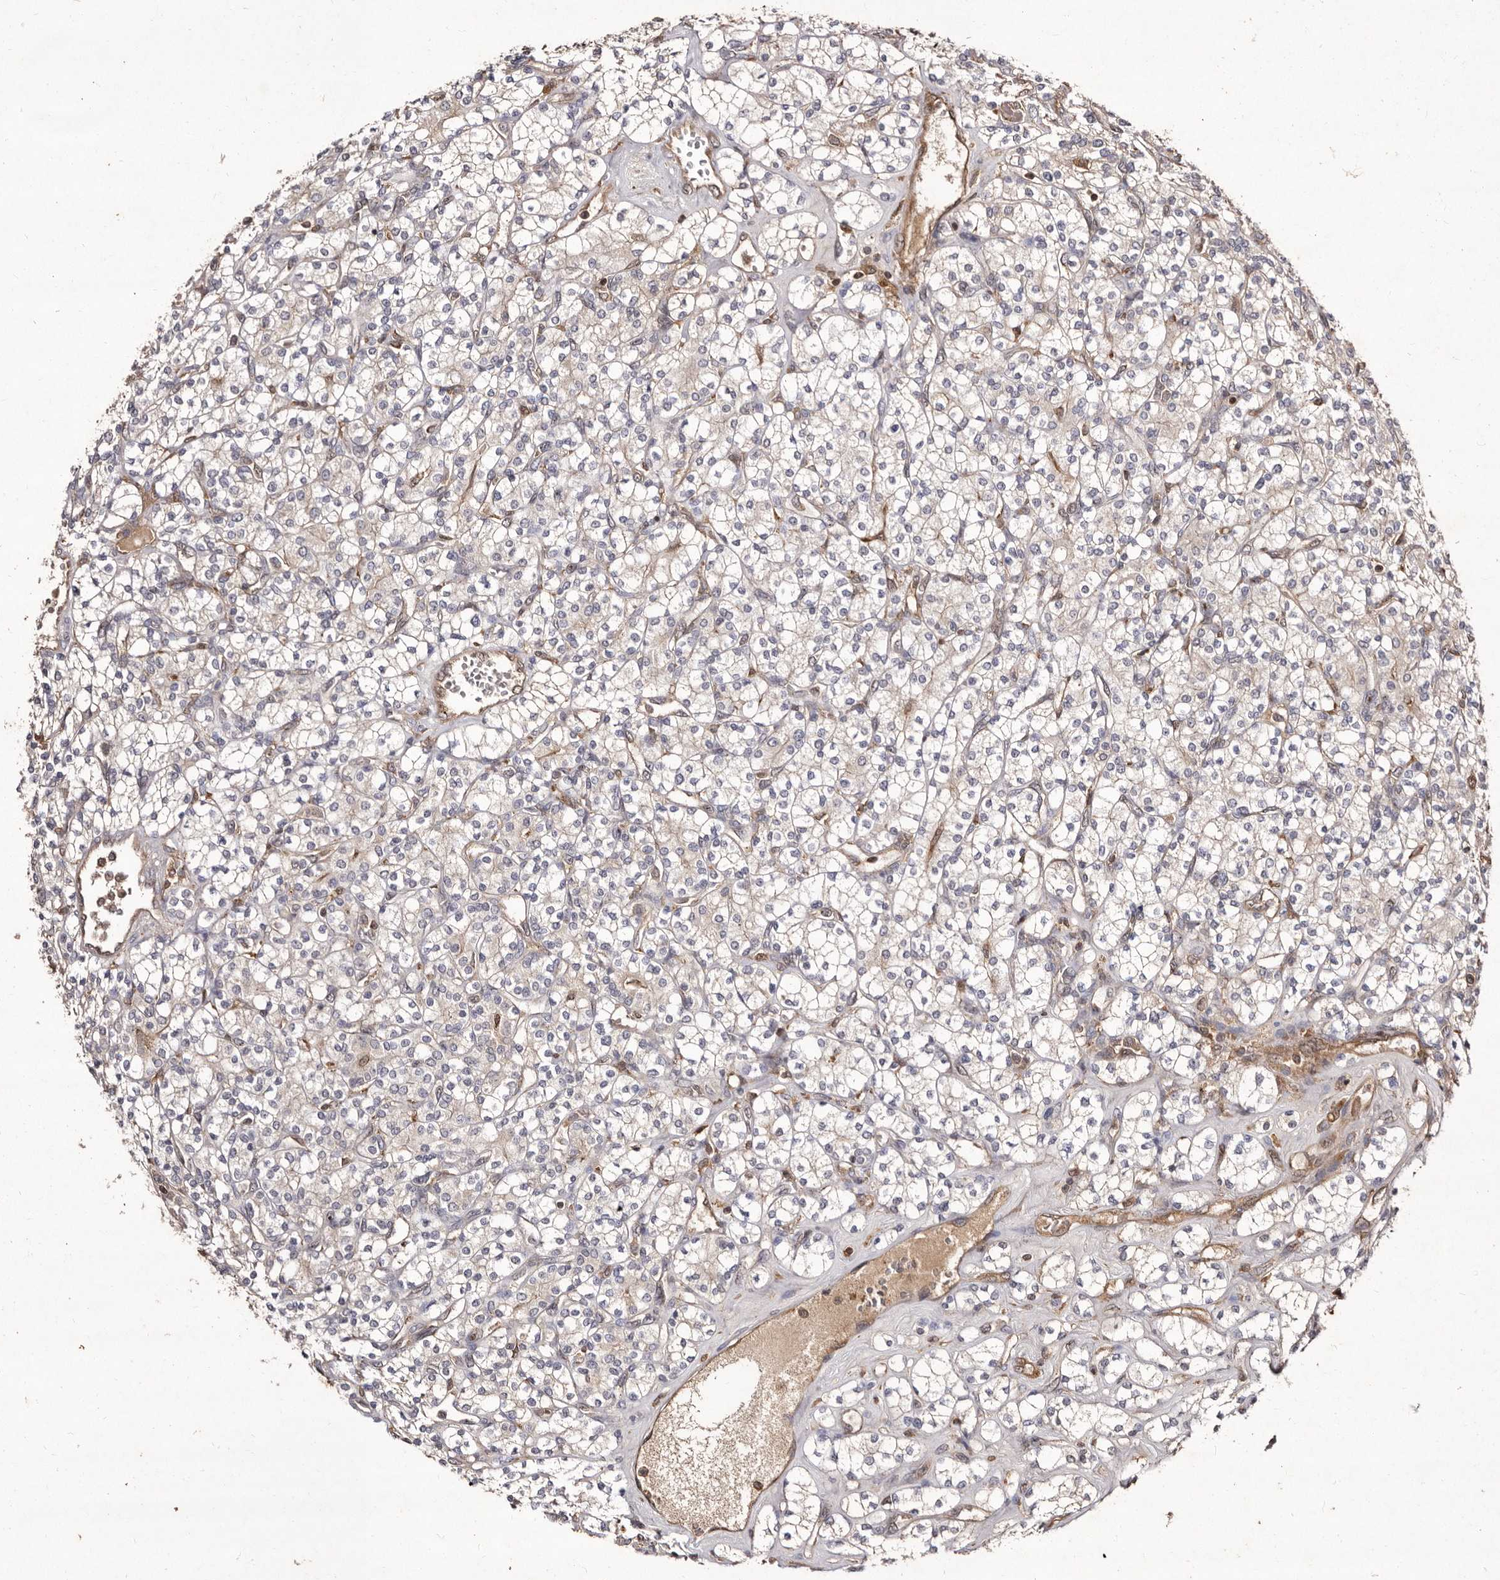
{"staining": {"intensity": "negative", "quantity": "none", "location": "none"}, "tissue": "renal cancer", "cell_type": "Tumor cells", "image_type": "cancer", "snomed": [{"axis": "morphology", "description": "Adenocarcinoma, NOS"}, {"axis": "topography", "description": "Kidney"}], "caption": "Immunohistochemical staining of renal cancer (adenocarcinoma) displays no significant expression in tumor cells. (DAB IHC with hematoxylin counter stain).", "gene": "GIMAP4", "patient": {"sex": "male", "age": 77}}